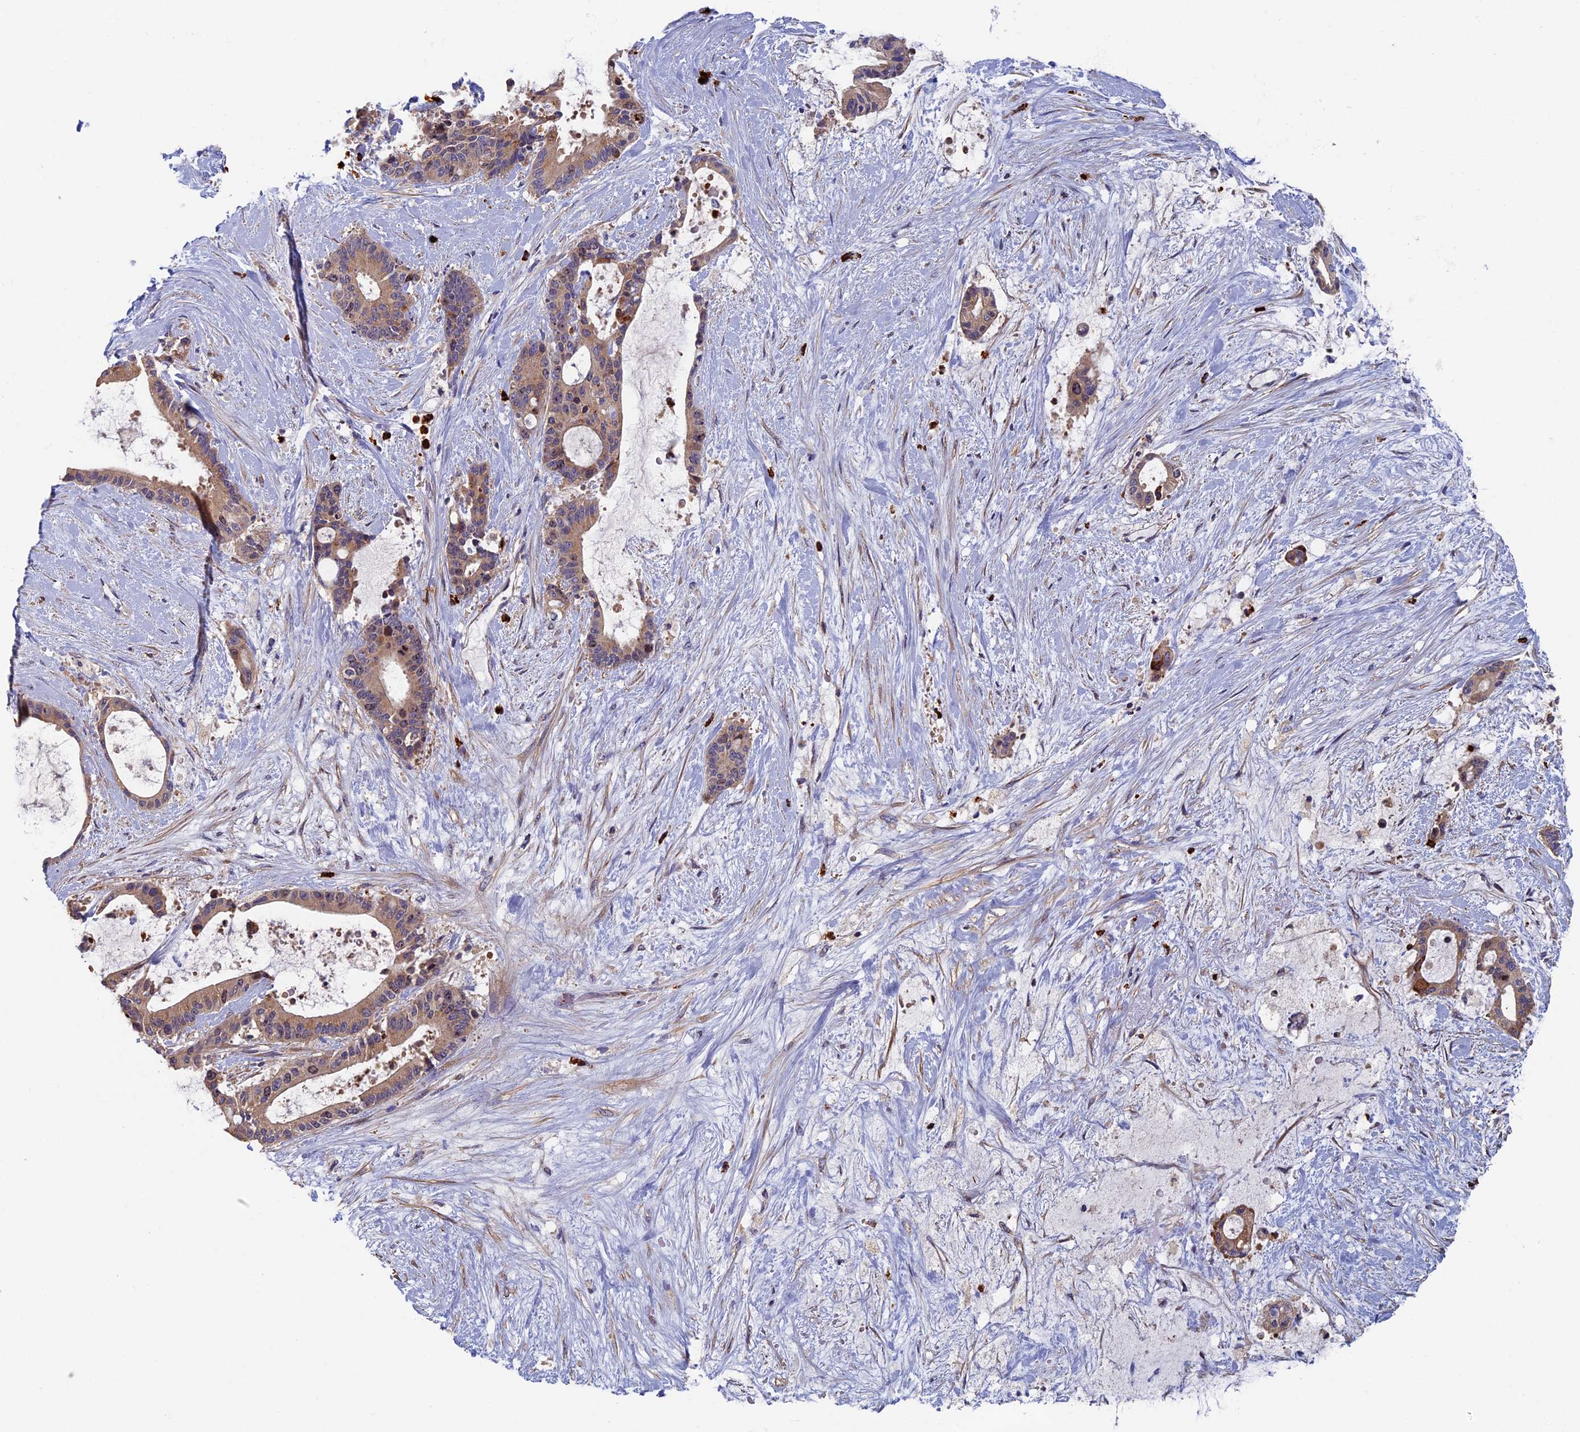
{"staining": {"intensity": "weak", "quantity": ">75%", "location": "cytoplasmic/membranous"}, "tissue": "liver cancer", "cell_type": "Tumor cells", "image_type": "cancer", "snomed": [{"axis": "morphology", "description": "Normal tissue, NOS"}, {"axis": "morphology", "description": "Cholangiocarcinoma"}, {"axis": "topography", "description": "Liver"}, {"axis": "topography", "description": "Peripheral nerve tissue"}], "caption": "Liver cancer tissue displays weak cytoplasmic/membranous positivity in about >75% of tumor cells", "gene": "TNK2", "patient": {"sex": "female", "age": 73}}